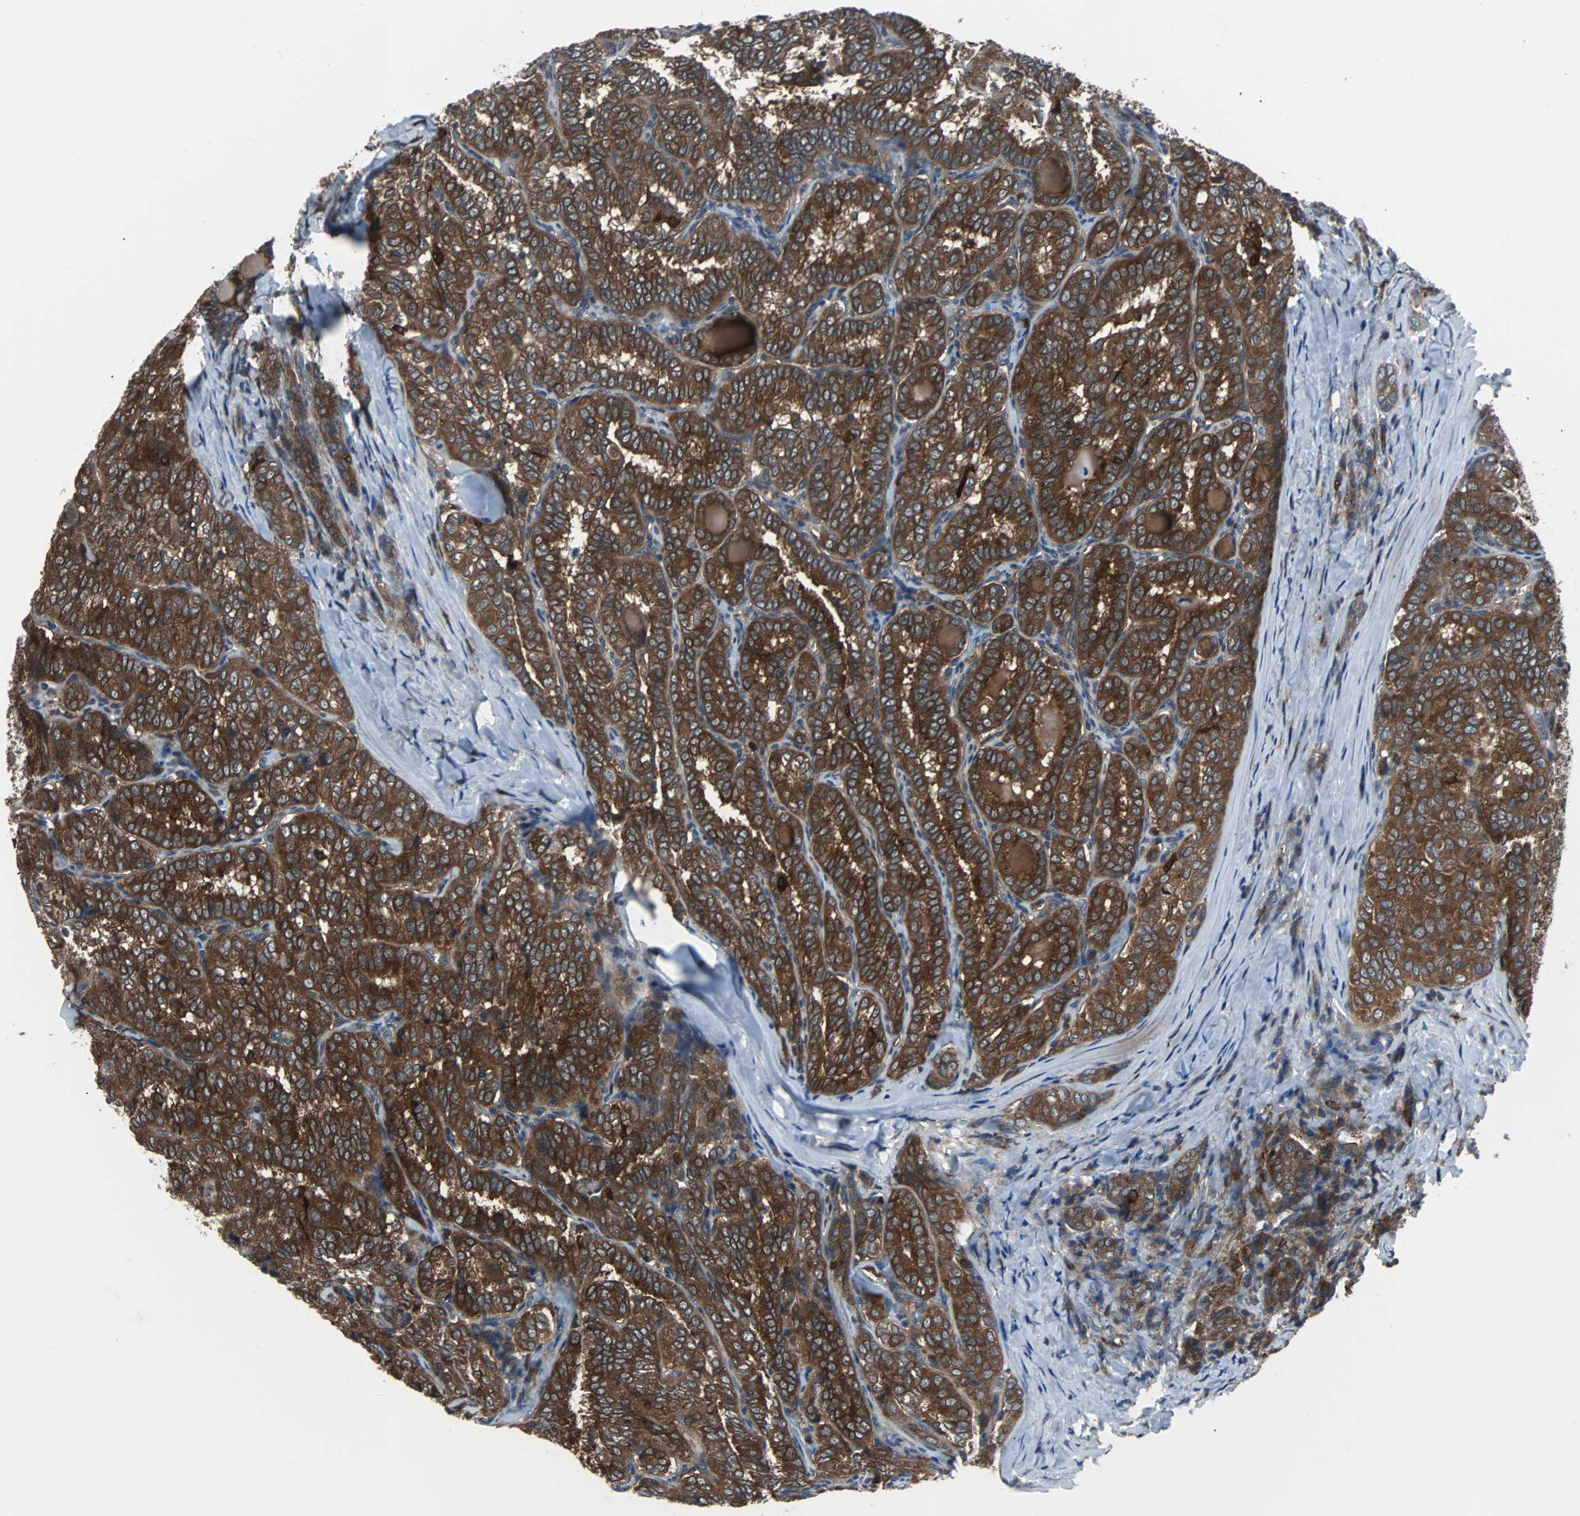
{"staining": {"intensity": "strong", "quantity": ">75%", "location": "cytoplasmic/membranous"}, "tissue": "thyroid cancer", "cell_type": "Tumor cells", "image_type": "cancer", "snomed": [{"axis": "morphology", "description": "Normal tissue, NOS"}, {"axis": "morphology", "description": "Papillary adenocarcinoma, NOS"}, {"axis": "topography", "description": "Thyroid gland"}], "caption": "Thyroid cancer (papillary adenocarcinoma) tissue exhibits strong cytoplasmic/membranous positivity in about >75% of tumor cells", "gene": "PAK1", "patient": {"sex": "female", "age": 30}}